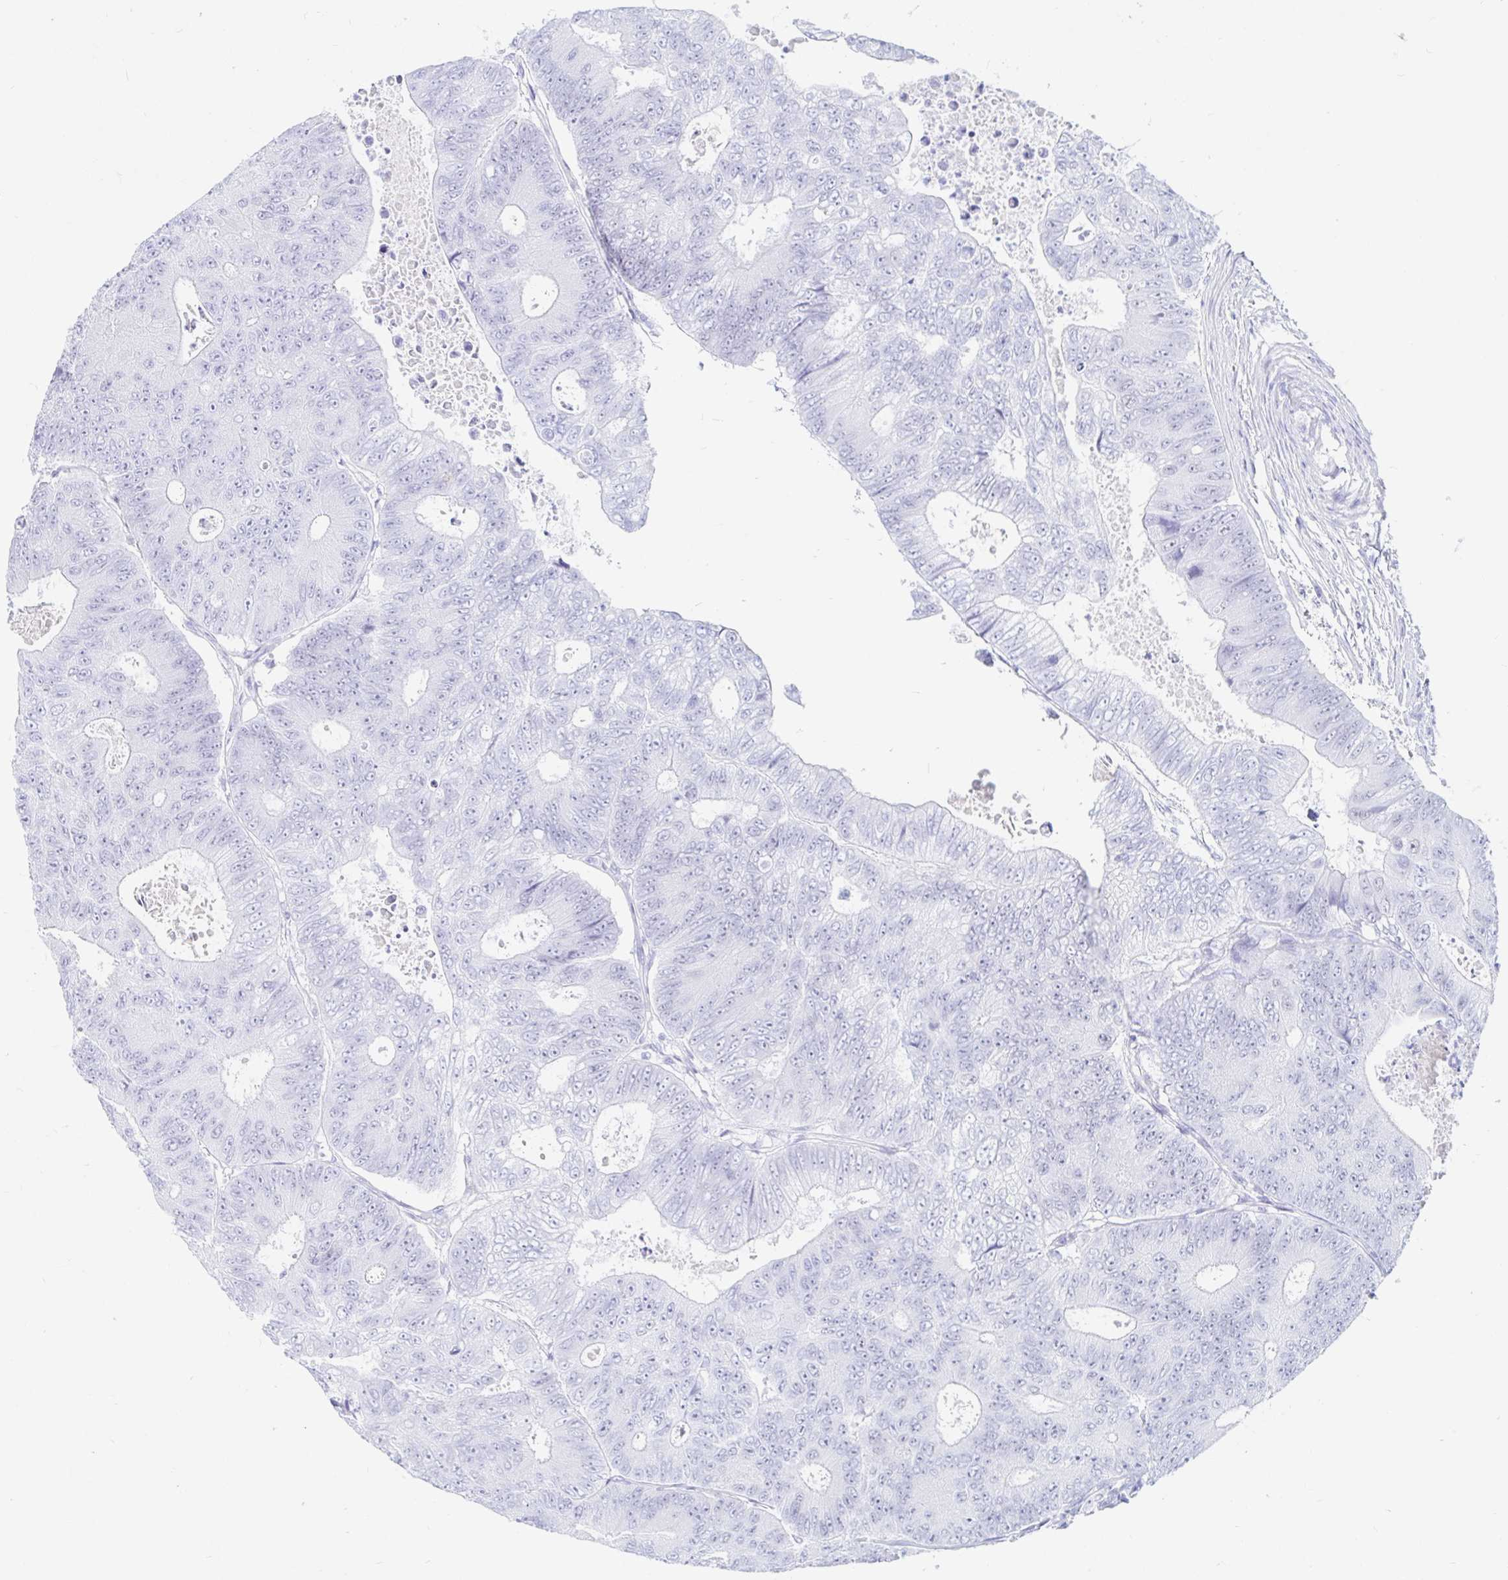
{"staining": {"intensity": "negative", "quantity": "none", "location": "none"}, "tissue": "colorectal cancer", "cell_type": "Tumor cells", "image_type": "cancer", "snomed": [{"axis": "morphology", "description": "Adenocarcinoma, NOS"}, {"axis": "topography", "description": "Colon"}], "caption": "There is no significant staining in tumor cells of colorectal cancer (adenocarcinoma). (DAB (3,3'-diaminobenzidine) immunohistochemistry (IHC) visualized using brightfield microscopy, high magnification).", "gene": "OR6T1", "patient": {"sex": "female", "age": 48}}